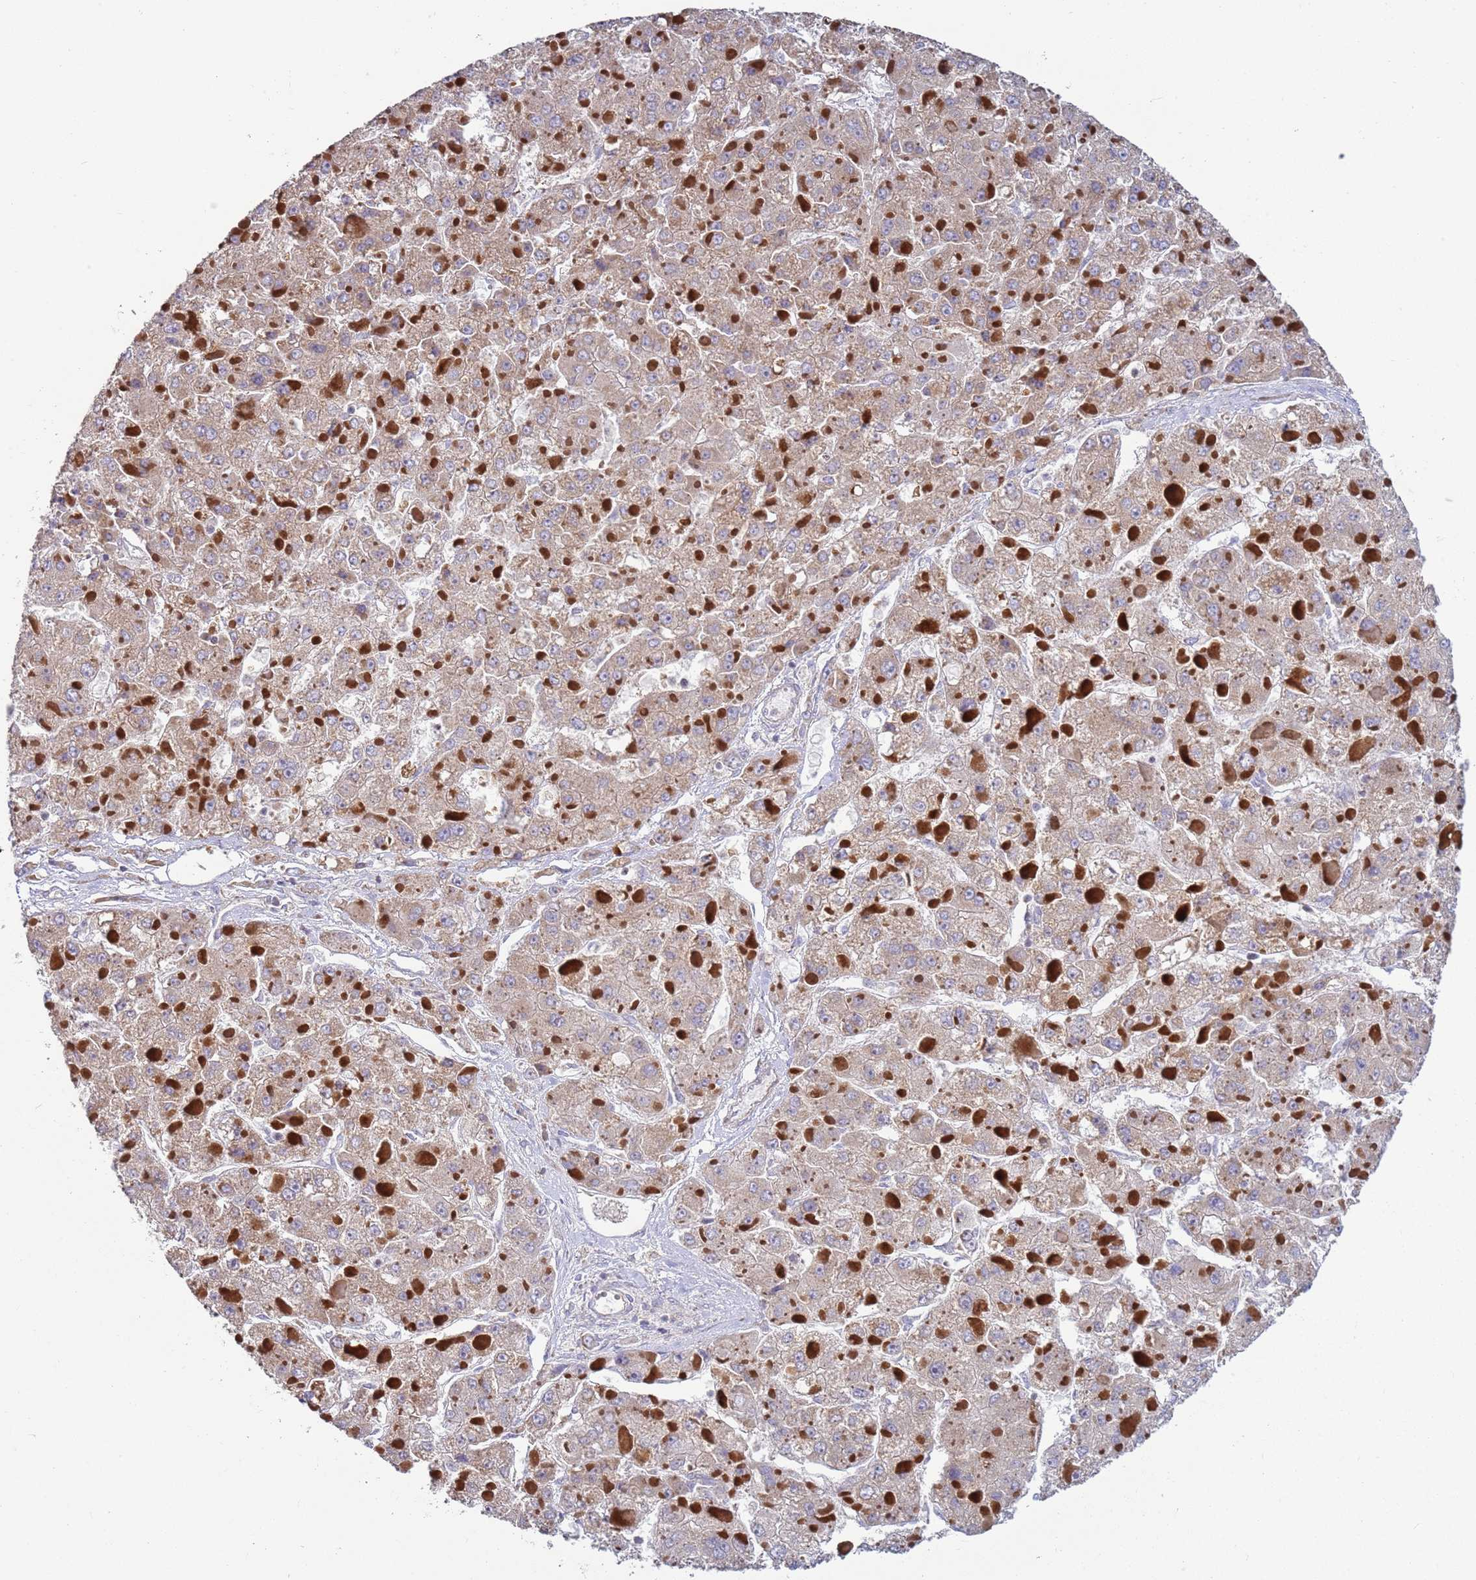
{"staining": {"intensity": "weak", "quantity": ">75%", "location": "cytoplasmic/membranous"}, "tissue": "liver cancer", "cell_type": "Tumor cells", "image_type": "cancer", "snomed": [{"axis": "morphology", "description": "Carcinoma, Hepatocellular, NOS"}, {"axis": "topography", "description": "Liver"}], "caption": "Human liver cancer (hepatocellular carcinoma) stained with a brown dye shows weak cytoplasmic/membranous positive expression in about >75% of tumor cells.", "gene": "DIP2B", "patient": {"sex": "female", "age": 73}}